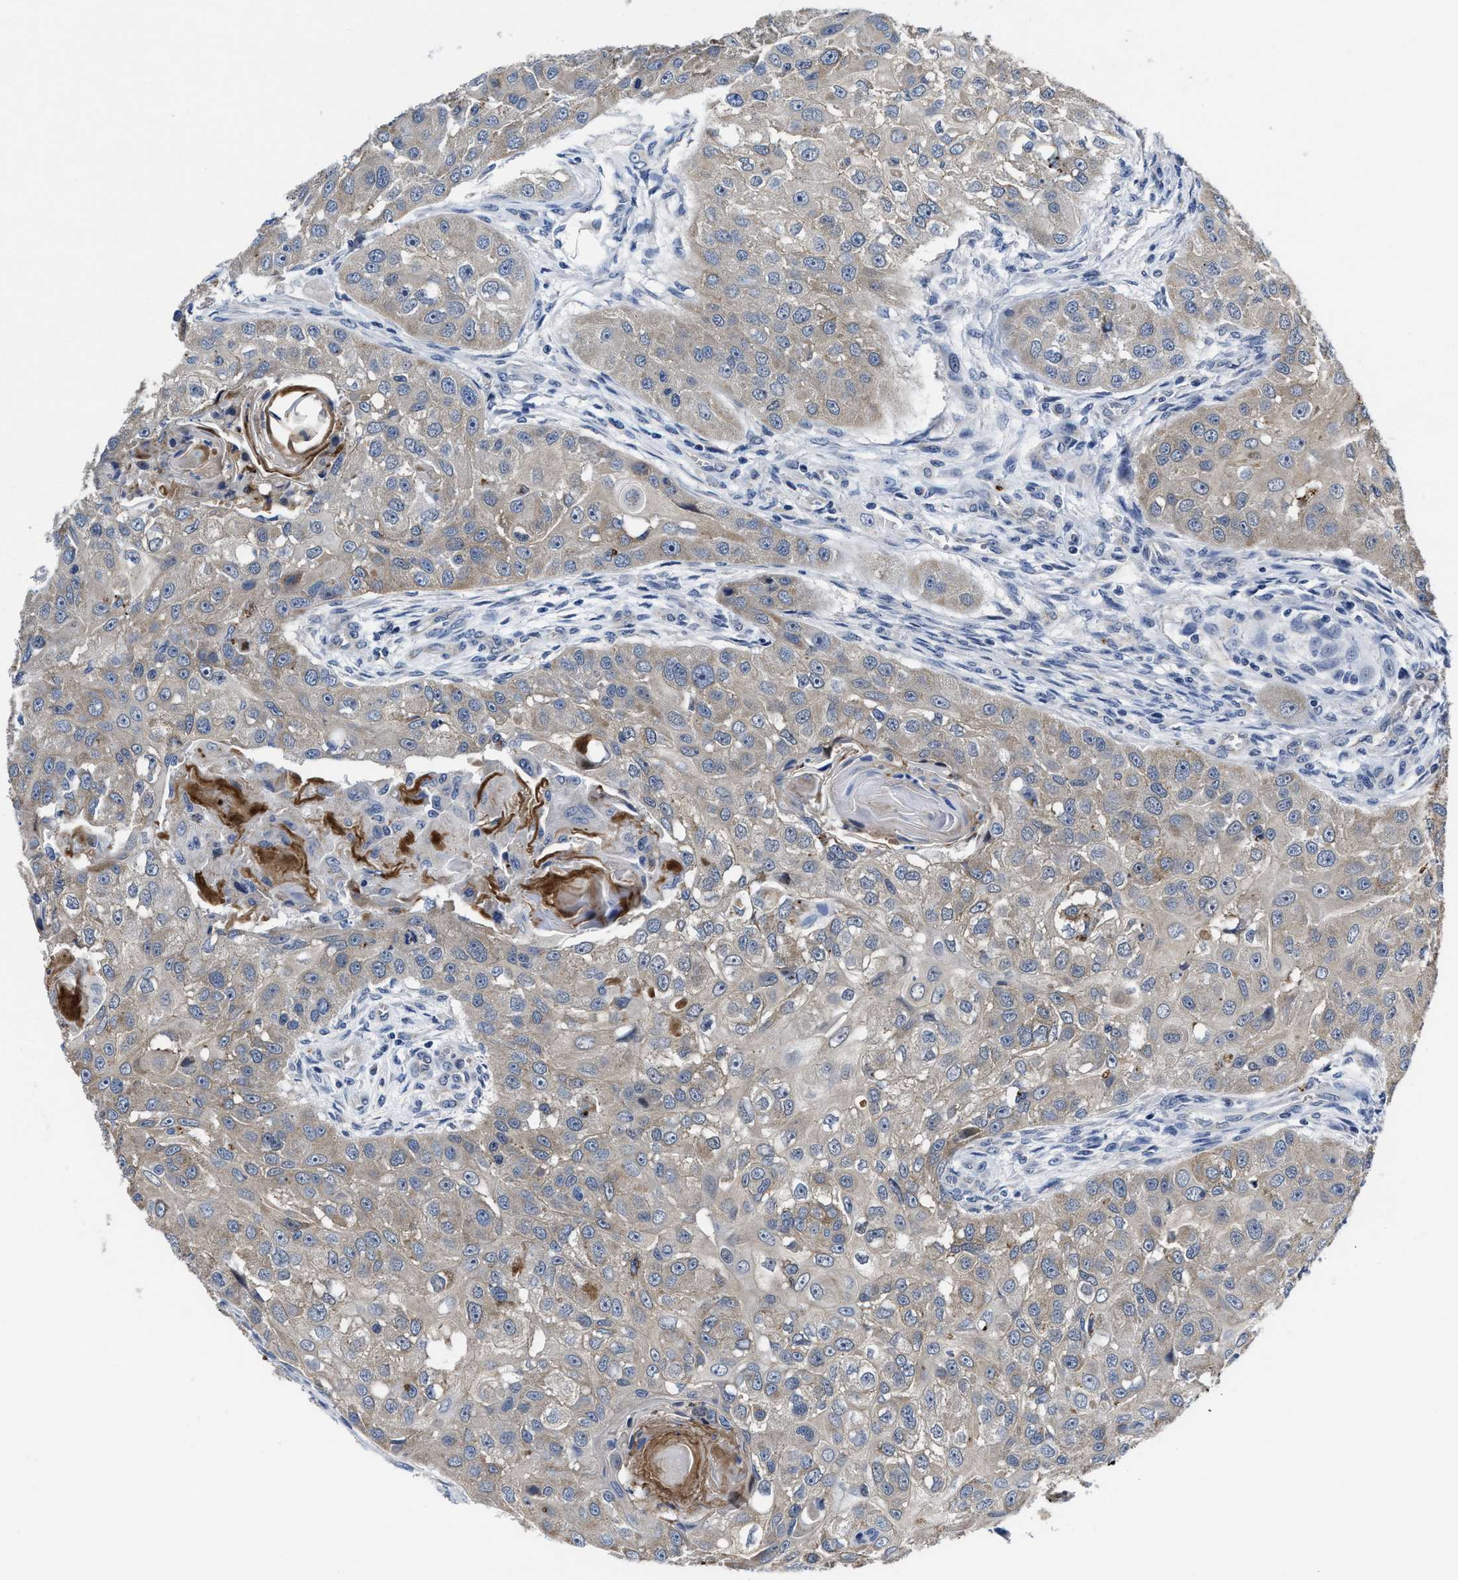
{"staining": {"intensity": "weak", "quantity": ">75%", "location": "cytoplasmic/membranous"}, "tissue": "head and neck cancer", "cell_type": "Tumor cells", "image_type": "cancer", "snomed": [{"axis": "morphology", "description": "Normal tissue, NOS"}, {"axis": "morphology", "description": "Squamous cell carcinoma, NOS"}, {"axis": "topography", "description": "Skeletal muscle"}, {"axis": "topography", "description": "Head-Neck"}], "caption": "Tumor cells display low levels of weak cytoplasmic/membranous positivity in approximately >75% of cells in squamous cell carcinoma (head and neck). Nuclei are stained in blue.", "gene": "GHITM", "patient": {"sex": "male", "age": 51}}